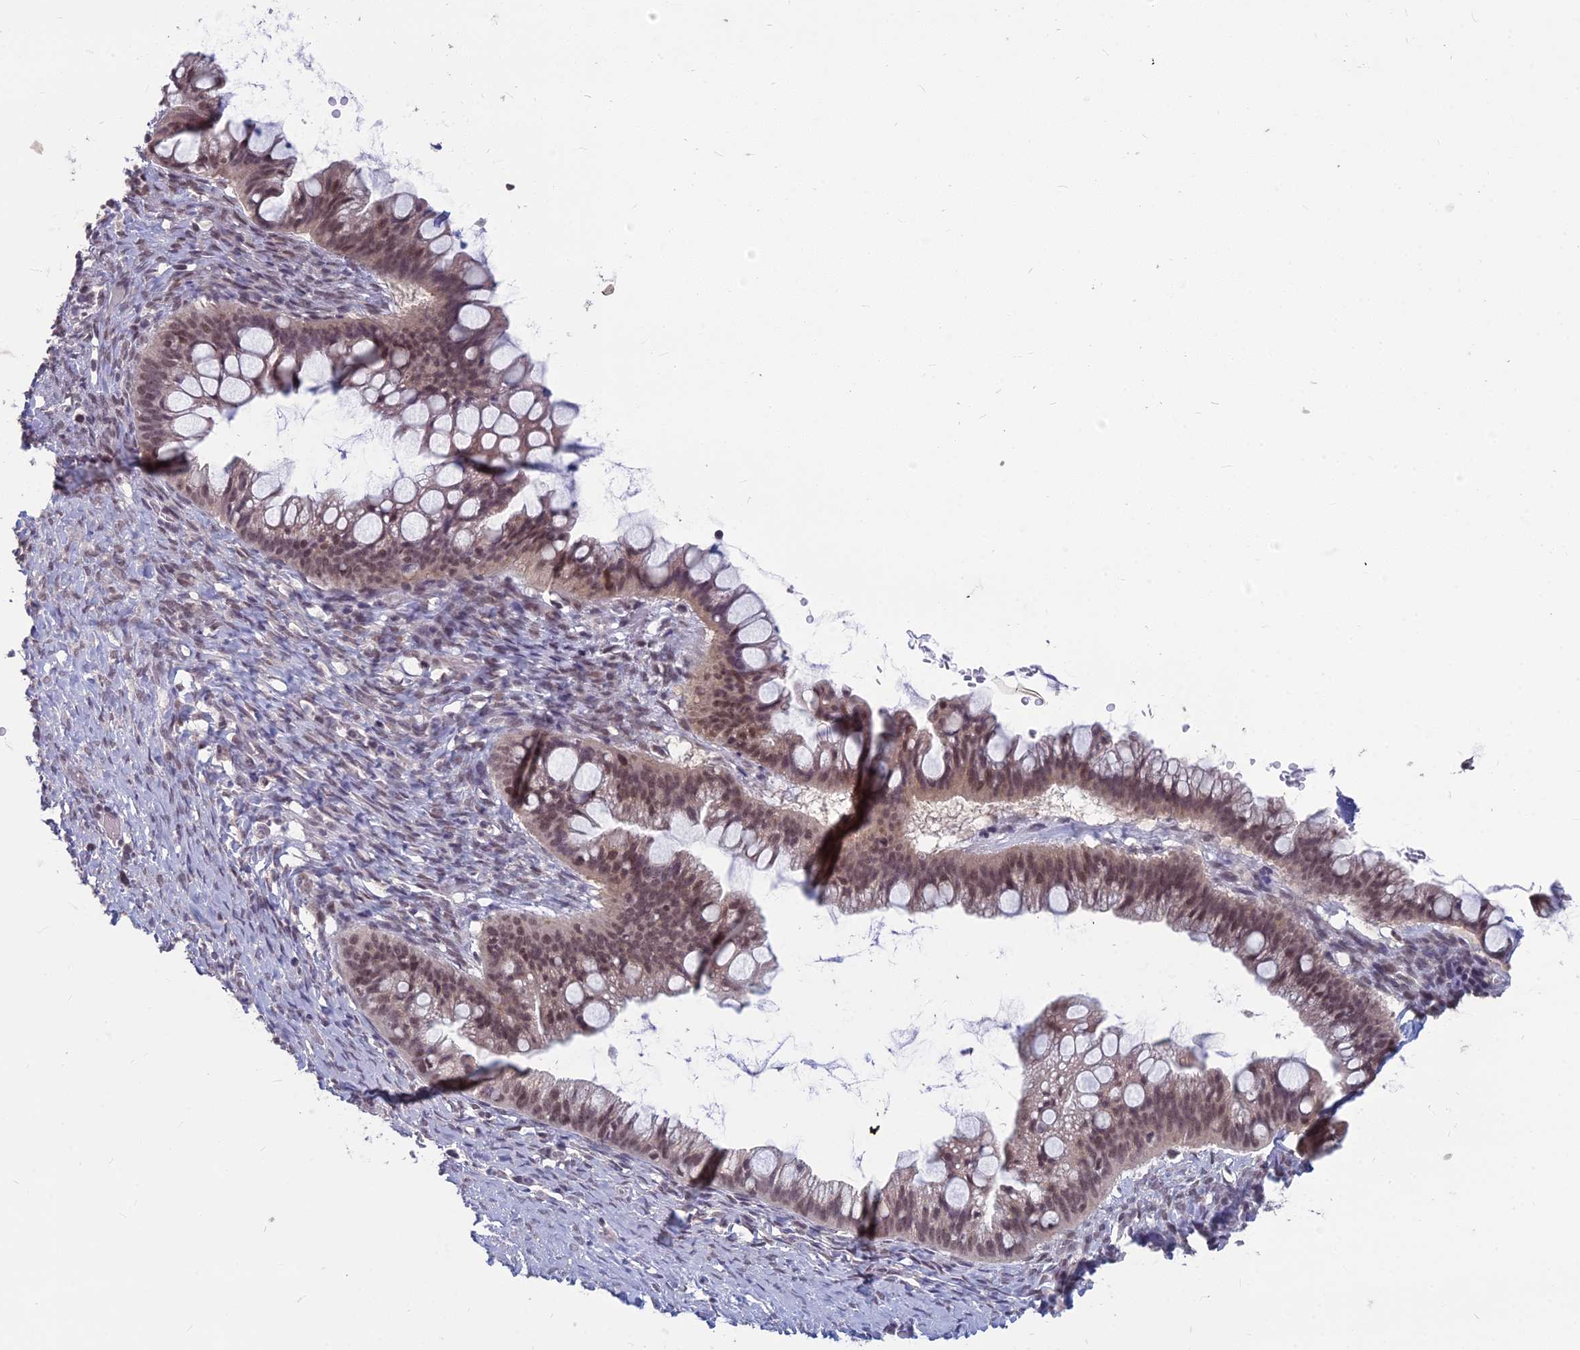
{"staining": {"intensity": "moderate", "quantity": "25%-75%", "location": "nuclear"}, "tissue": "ovarian cancer", "cell_type": "Tumor cells", "image_type": "cancer", "snomed": [{"axis": "morphology", "description": "Cystadenocarcinoma, mucinous, NOS"}, {"axis": "topography", "description": "Ovary"}], "caption": "Human mucinous cystadenocarcinoma (ovarian) stained for a protein (brown) demonstrates moderate nuclear positive positivity in approximately 25%-75% of tumor cells.", "gene": "KAT7", "patient": {"sex": "female", "age": 73}}